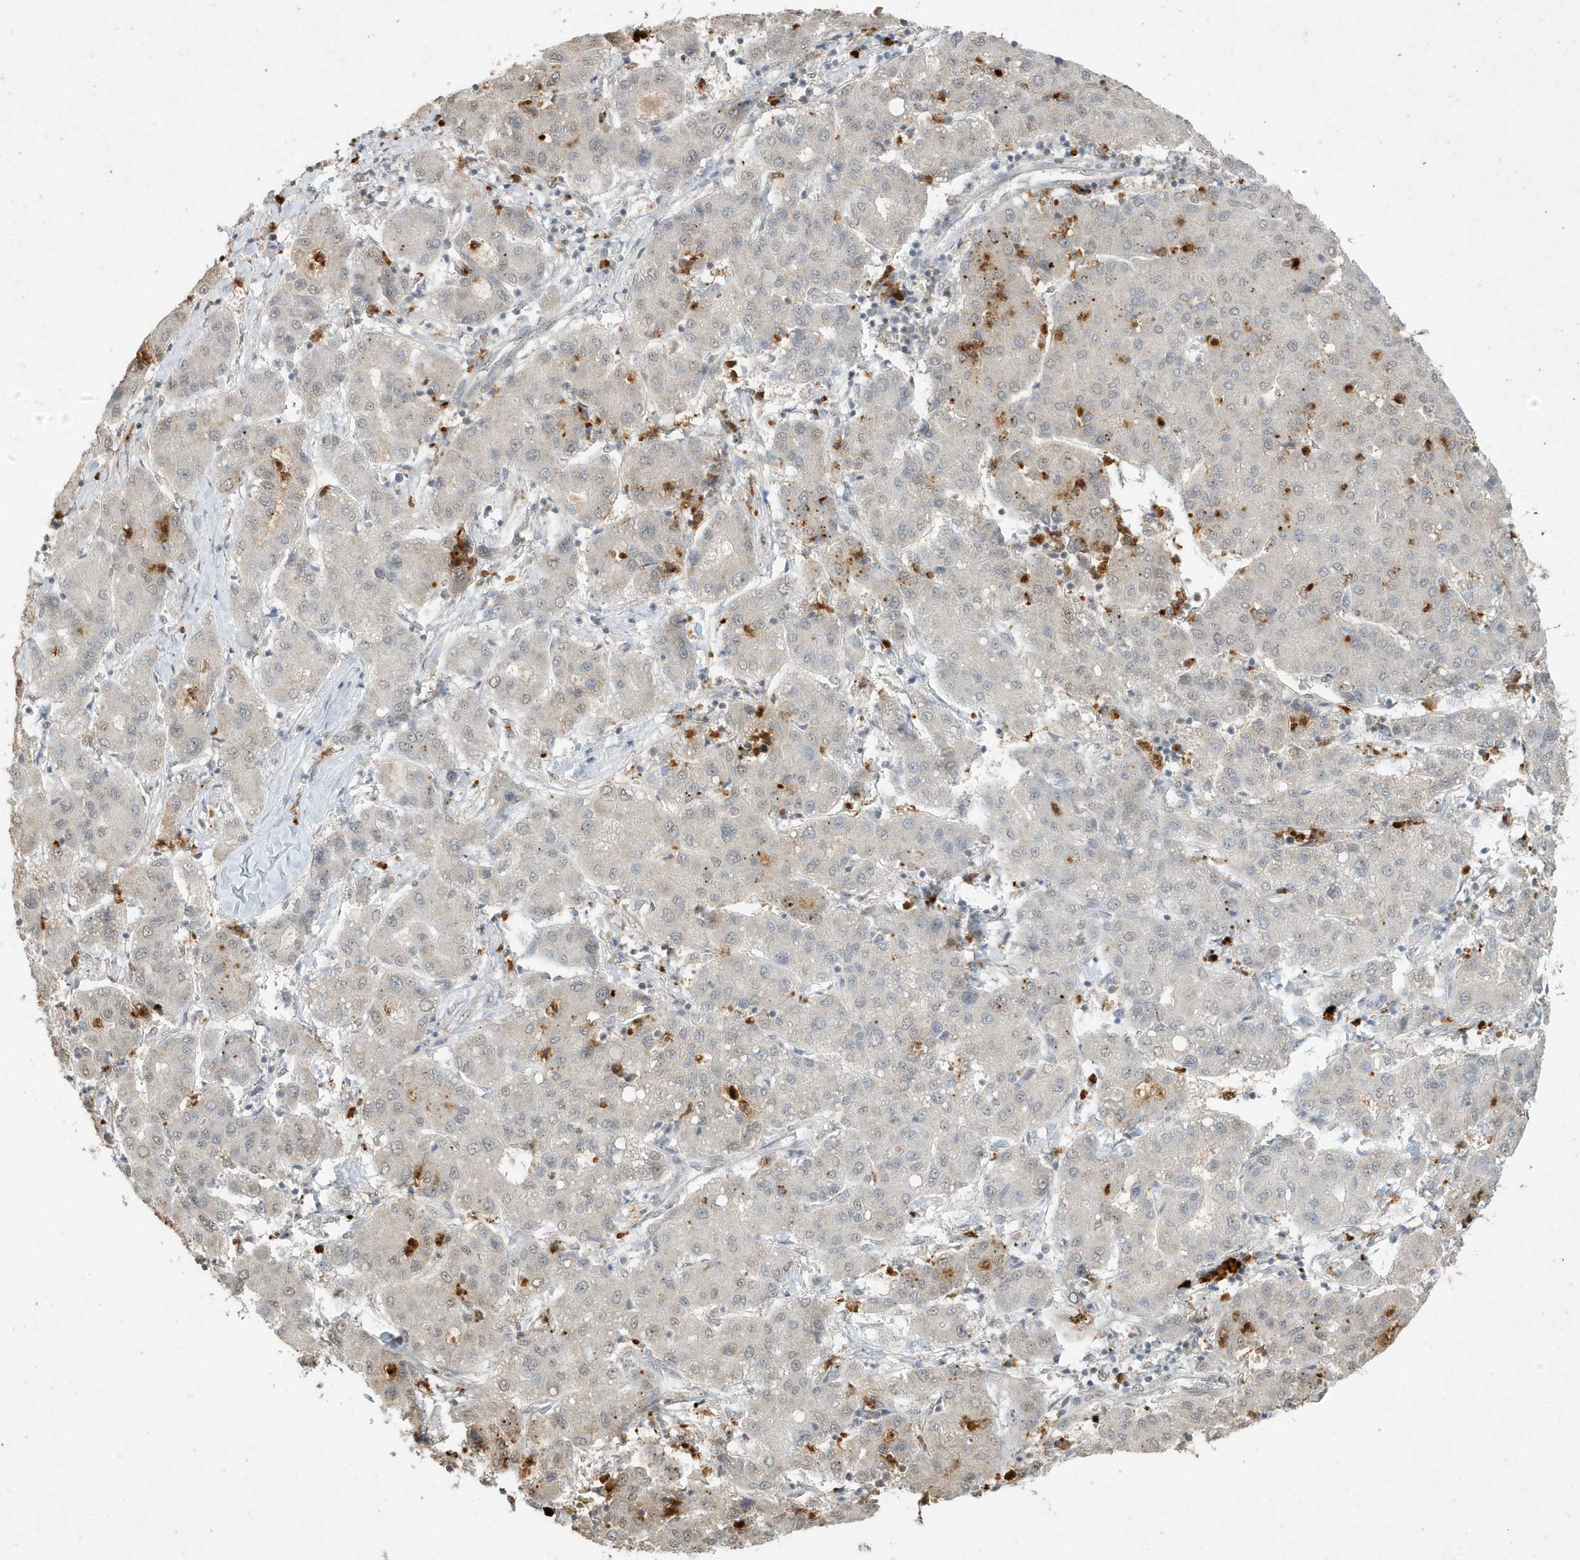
{"staining": {"intensity": "negative", "quantity": "none", "location": "none"}, "tissue": "liver cancer", "cell_type": "Tumor cells", "image_type": "cancer", "snomed": [{"axis": "morphology", "description": "Carcinoma, Hepatocellular, NOS"}, {"axis": "topography", "description": "Liver"}], "caption": "This is an IHC histopathology image of human liver cancer (hepatocellular carcinoma). There is no expression in tumor cells.", "gene": "DEFA1", "patient": {"sex": "male", "age": 65}}